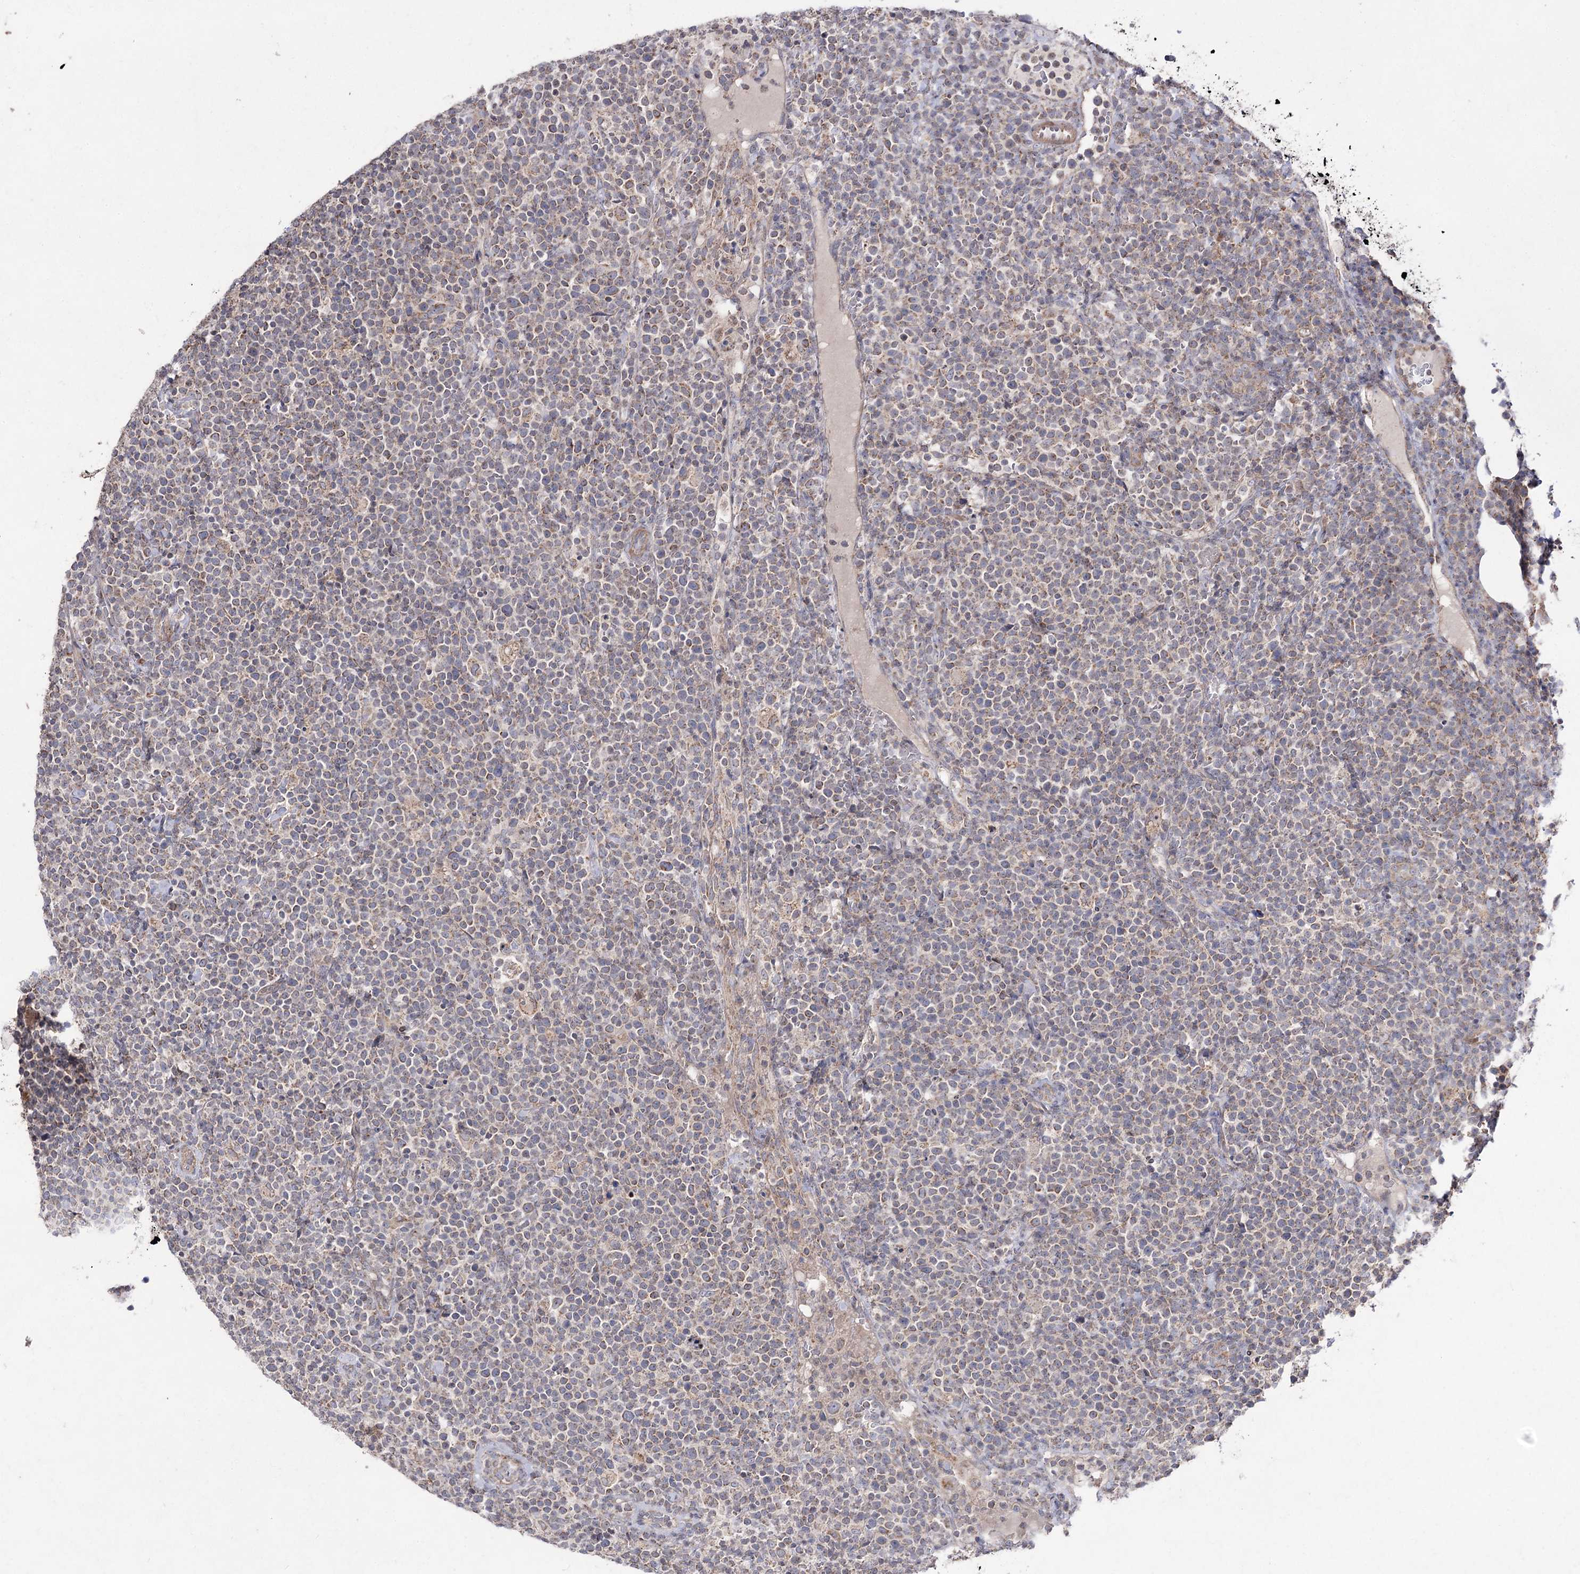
{"staining": {"intensity": "weak", "quantity": "<25%", "location": "cytoplasmic/membranous"}, "tissue": "lymphoma", "cell_type": "Tumor cells", "image_type": "cancer", "snomed": [{"axis": "morphology", "description": "Malignant lymphoma, non-Hodgkin's type, High grade"}, {"axis": "topography", "description": "Lymph node"}], "caption": "Protein analysis of malignant lymphoma, non-Hodgkin's type (high-grade) shows no significant positivity in tumor cells.", "gene": "FANCL", "patient": {"sex": "male", "age": 61}}